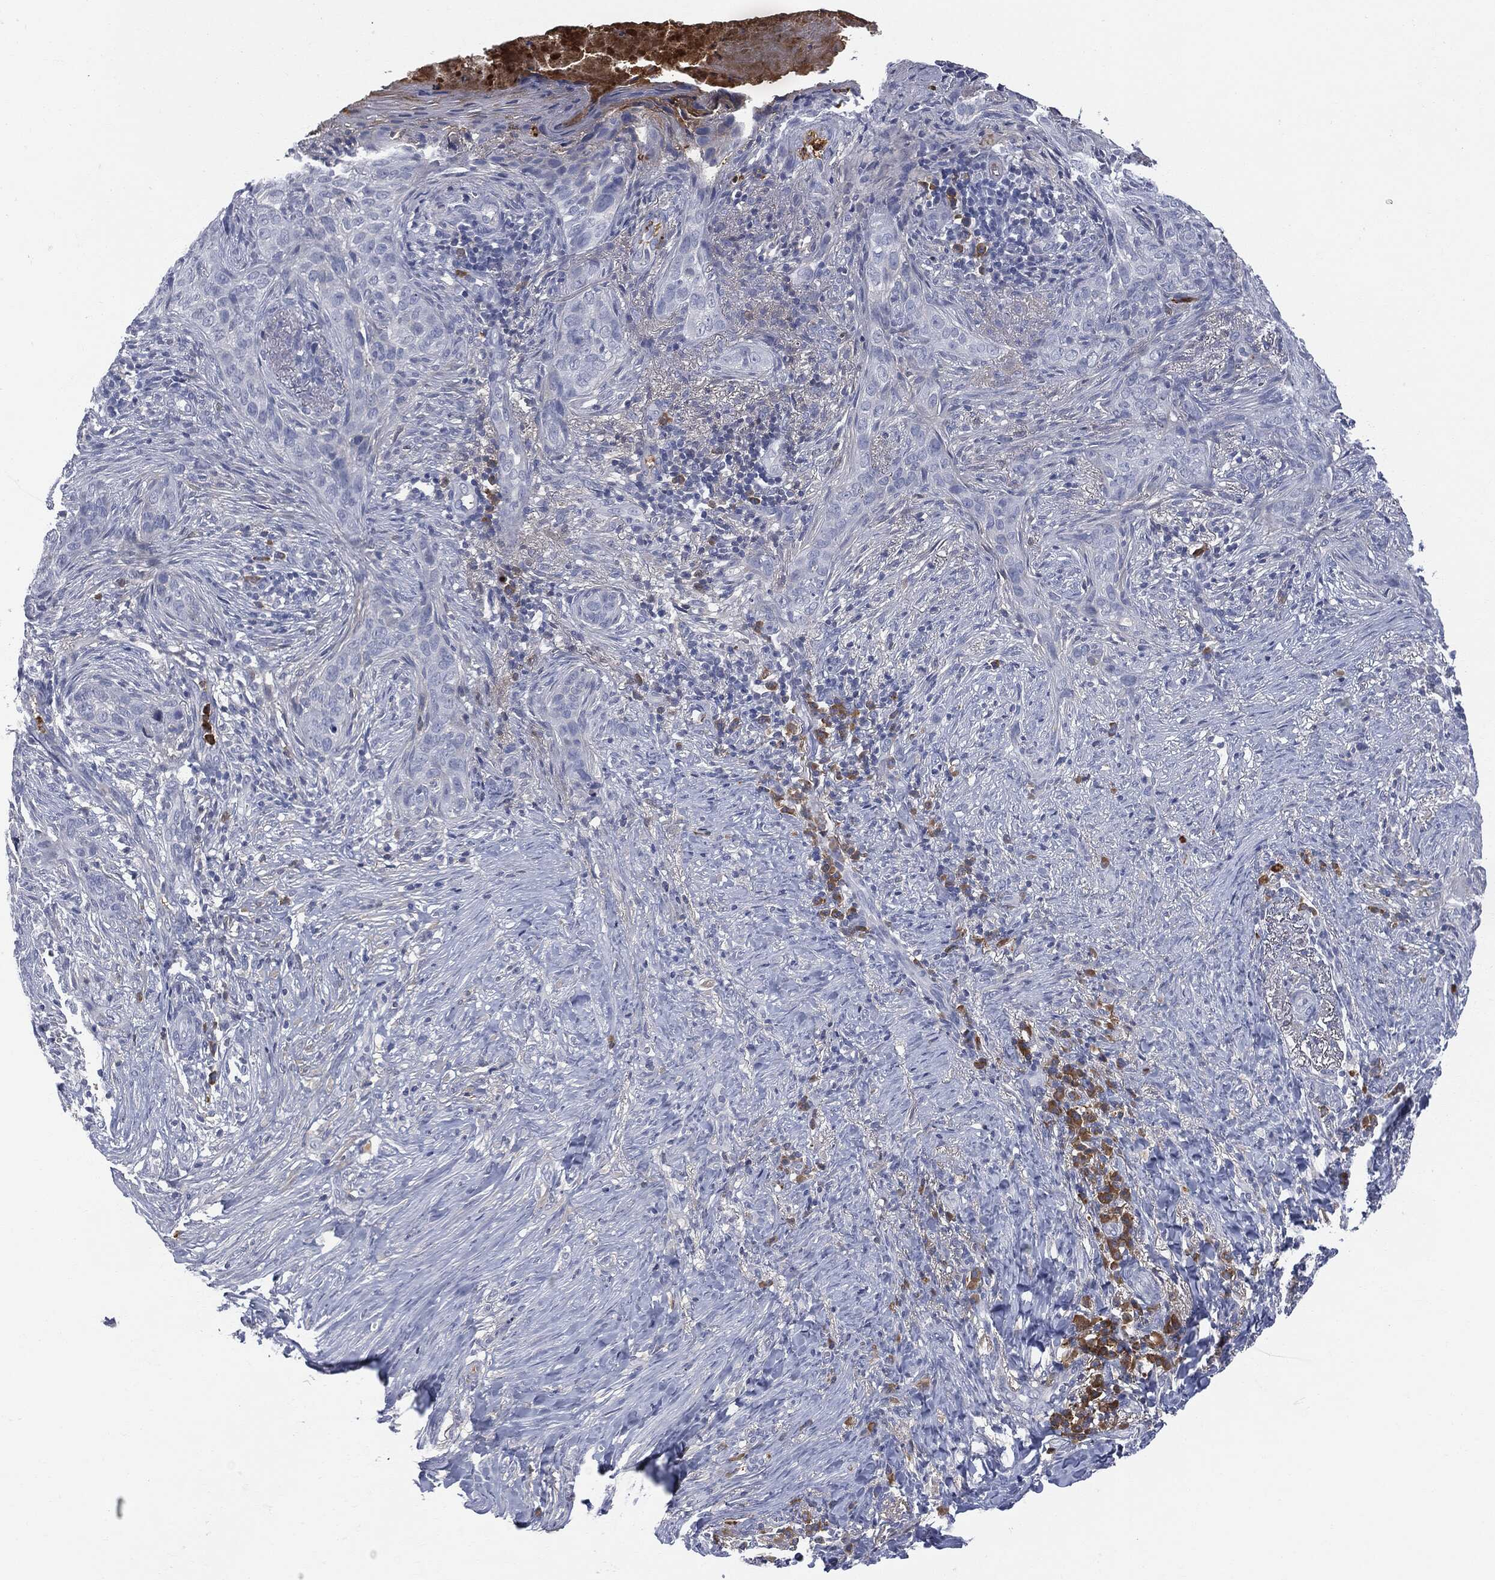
{"staining": {"intensity": "negative", "quantity": "none", "location": "none"}, "tissue": "skin cancer", "cell_type": "Tumor cells", "image_type": "cancer", "snomed": [{"axis": "morphology", "description": "Squamous cell carcinoma, NOS"}, {"axis": "topography", "description": "Skin"}], "caption": "Immunohistochemistry (IHC) micrograph of neoplastic tissue: squamous cell carcinoma (skin) stained with DAB shows no significant protein staining in tumor cells.", "gene": "BTK", "patient": {"sex": "male", "age": 88}}